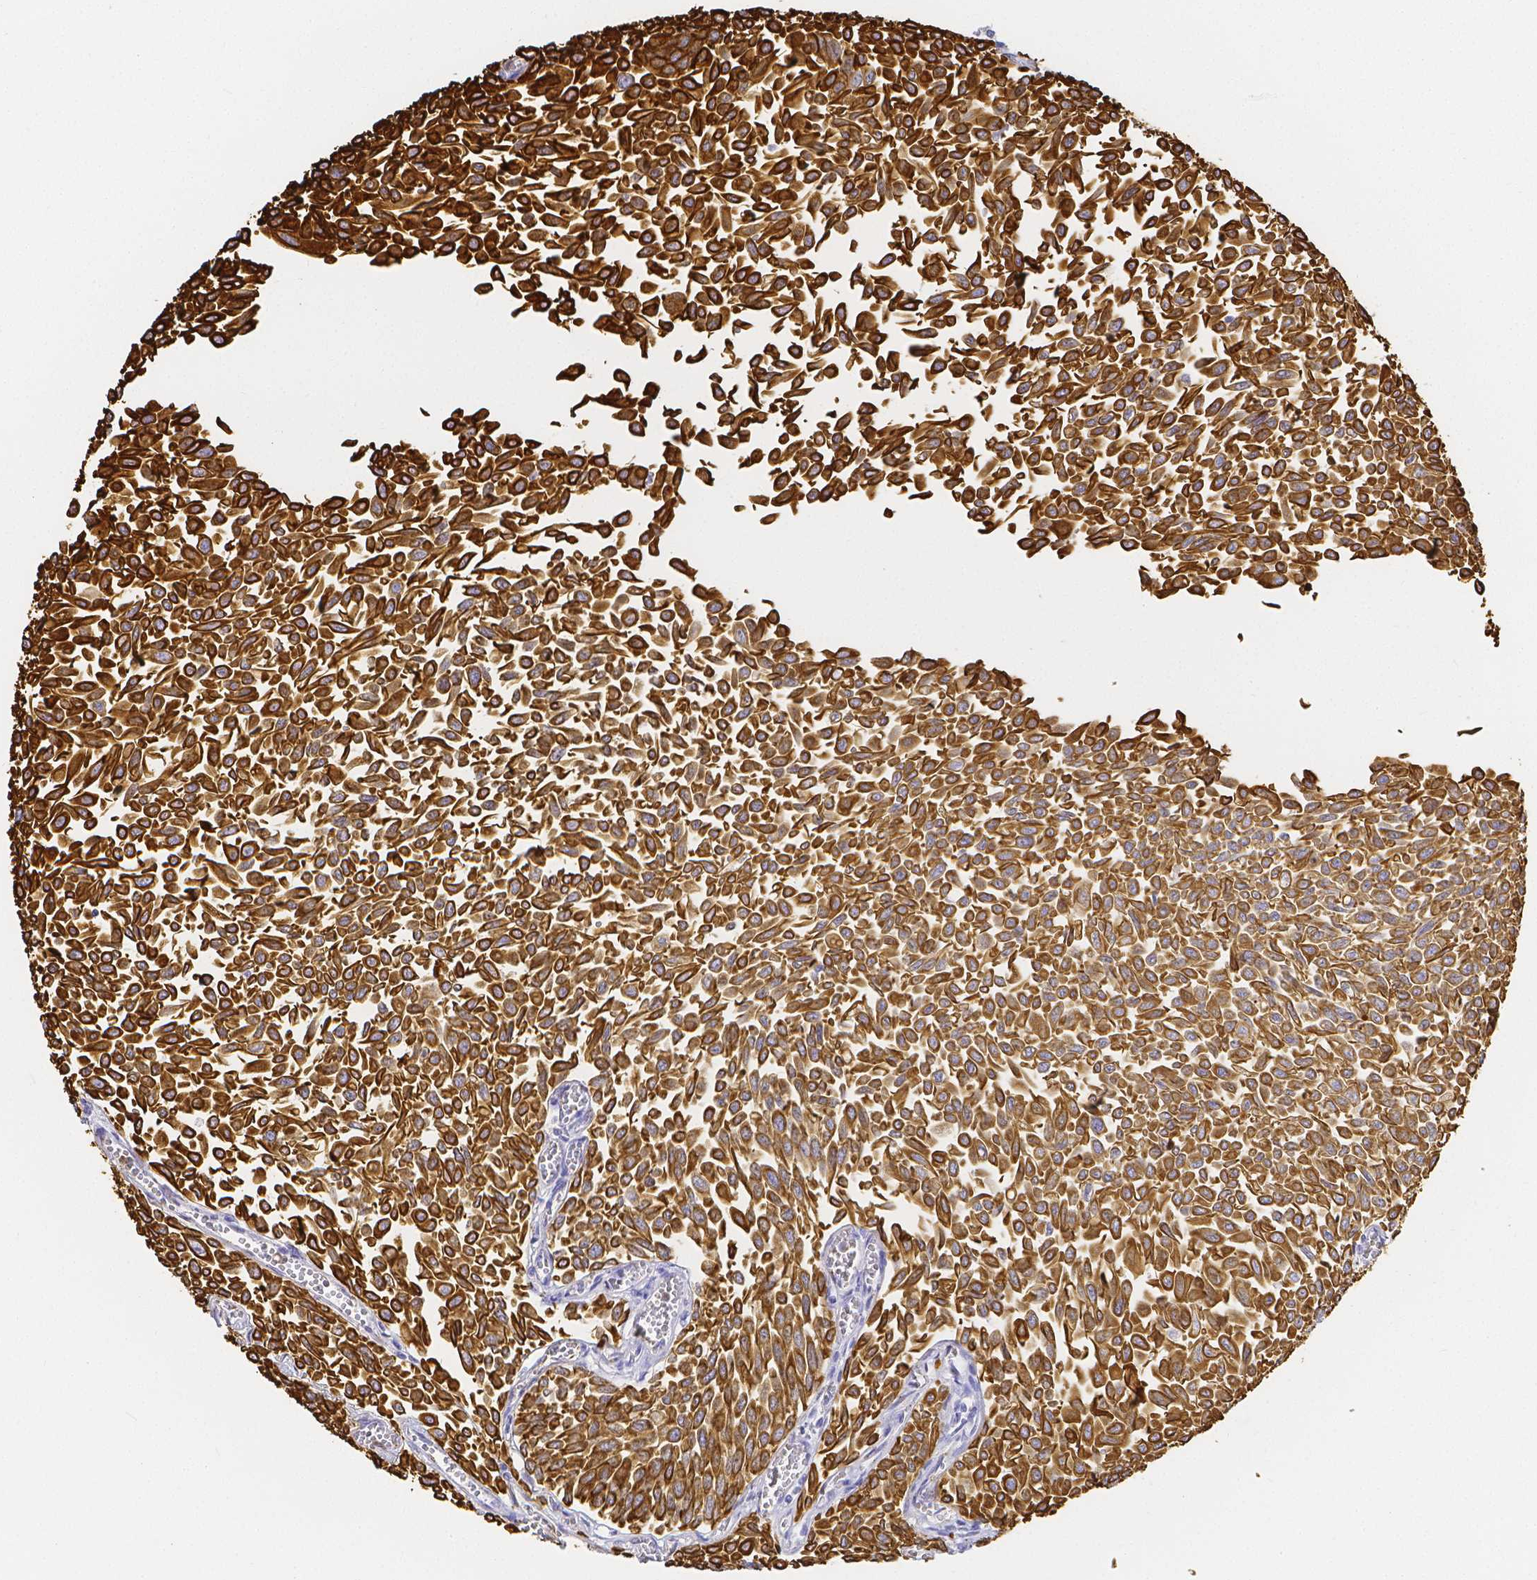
{"staining": {"intensity": "strong", "quantity": ">75%", "location": "cytoplasmic/membranous"}, "tissue": "urothelial cancer", "cell_type": "Tumor cells", "image_type": "cancer", "snomed": [{"axis": "morphology", "description": "Urothelial carcinoma, NOS"}, {"axis": "topography", "description": "Urinary bladder"}], "caption": "Protein staining exhibits strong cytoplasmic/membranous staining in approximately >75% of tumor cells in urothelial cancer.", "gene": "SMURF1", "patient": {"sex": "male", "age": 59}}